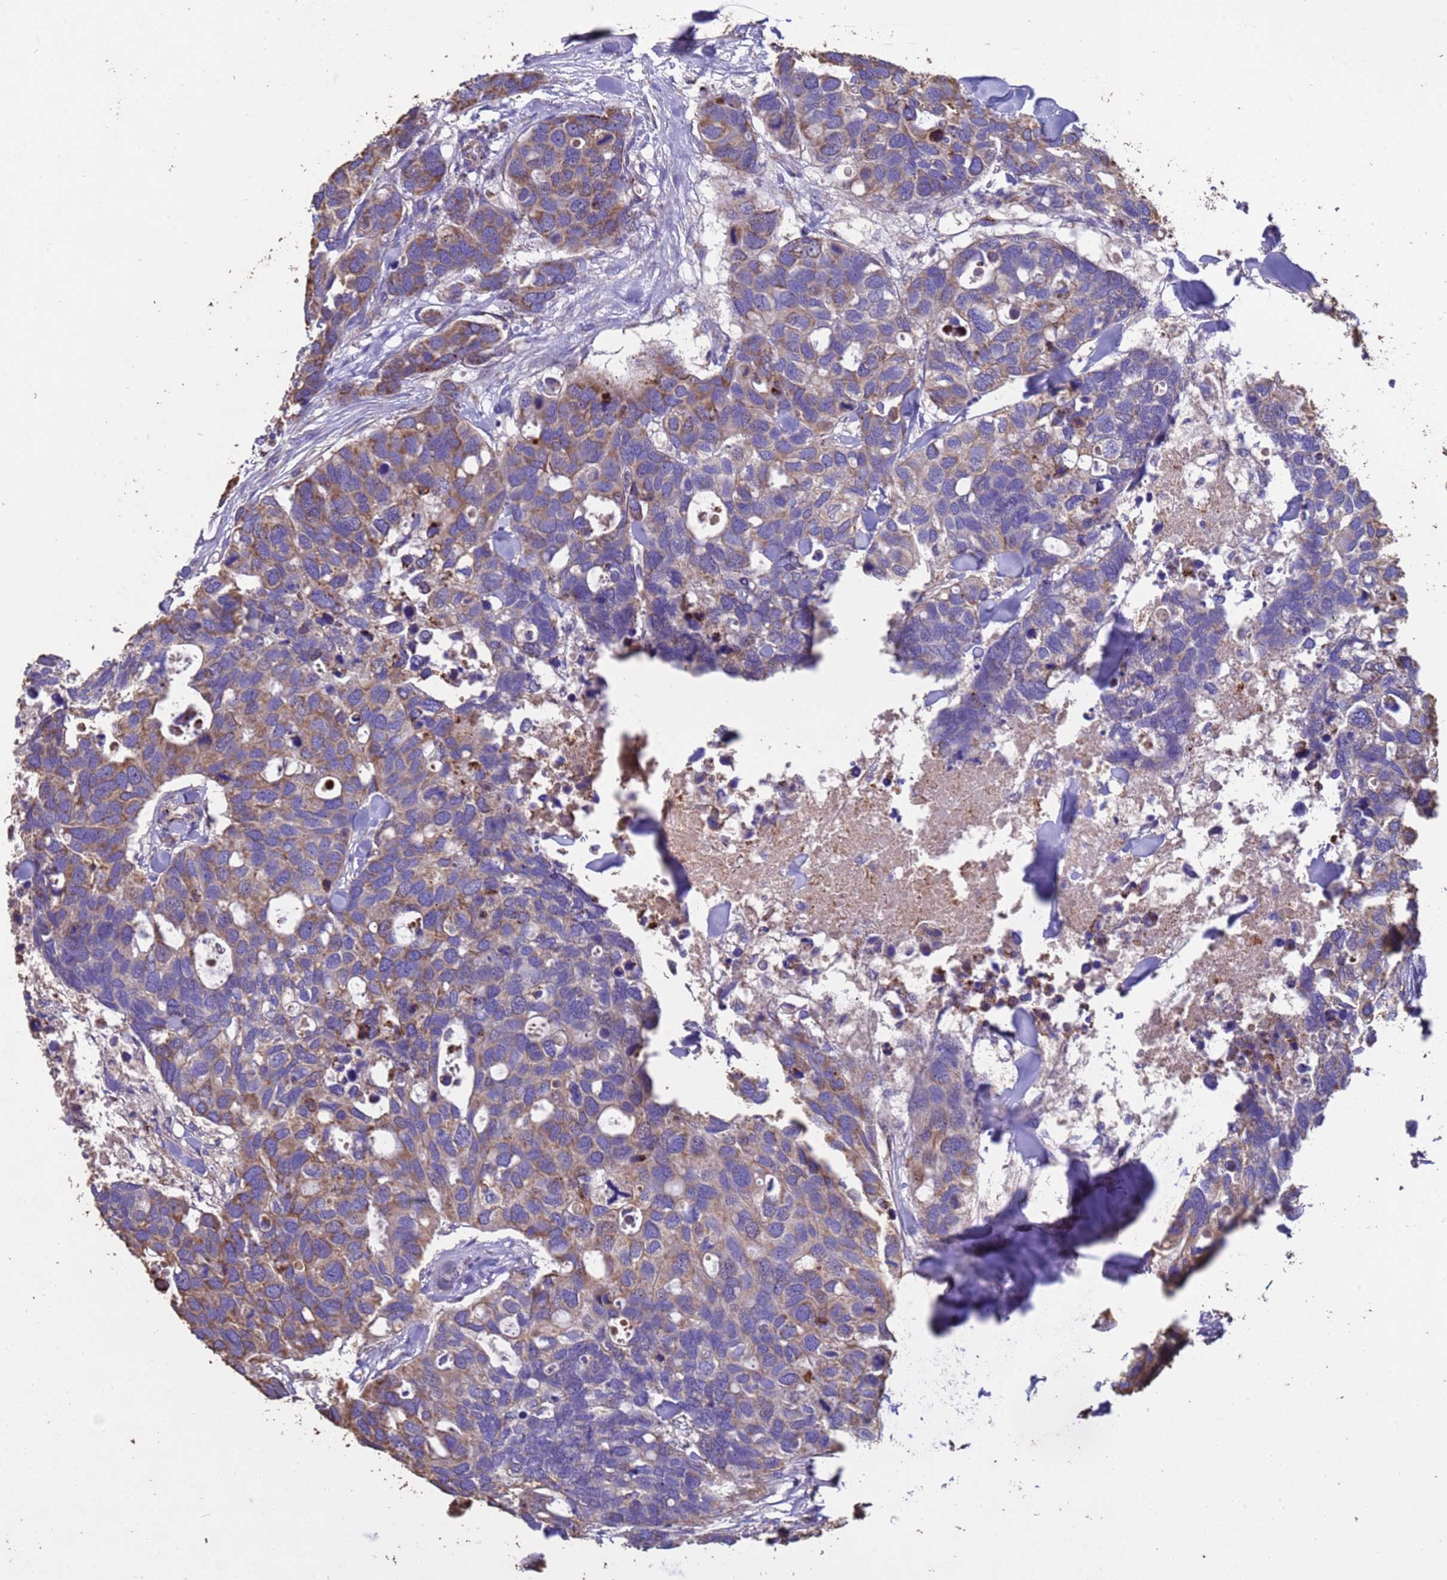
{"staining": {"intensity": "moderate", "quantity": "25%-75%", "location": "cytoplasmic/membranous"}, "tissue": "breast cancer", "cell_type": "Tumor cells", "image_type": "cancer", "snomed": [{"axis": "morphology", "description": "Duct carcinoma"}, {"axis": "topography", "description": "Breast"}], "caption": "Breast invasive ductal carcinoma was stained to show a protein in brown. There is medium levels of moderate cytoplasmic/membranous expression in about 25%-75% of tumor cells.", "gene": "ZNFX1", "patient": {"sex": "female", "age": 83}}